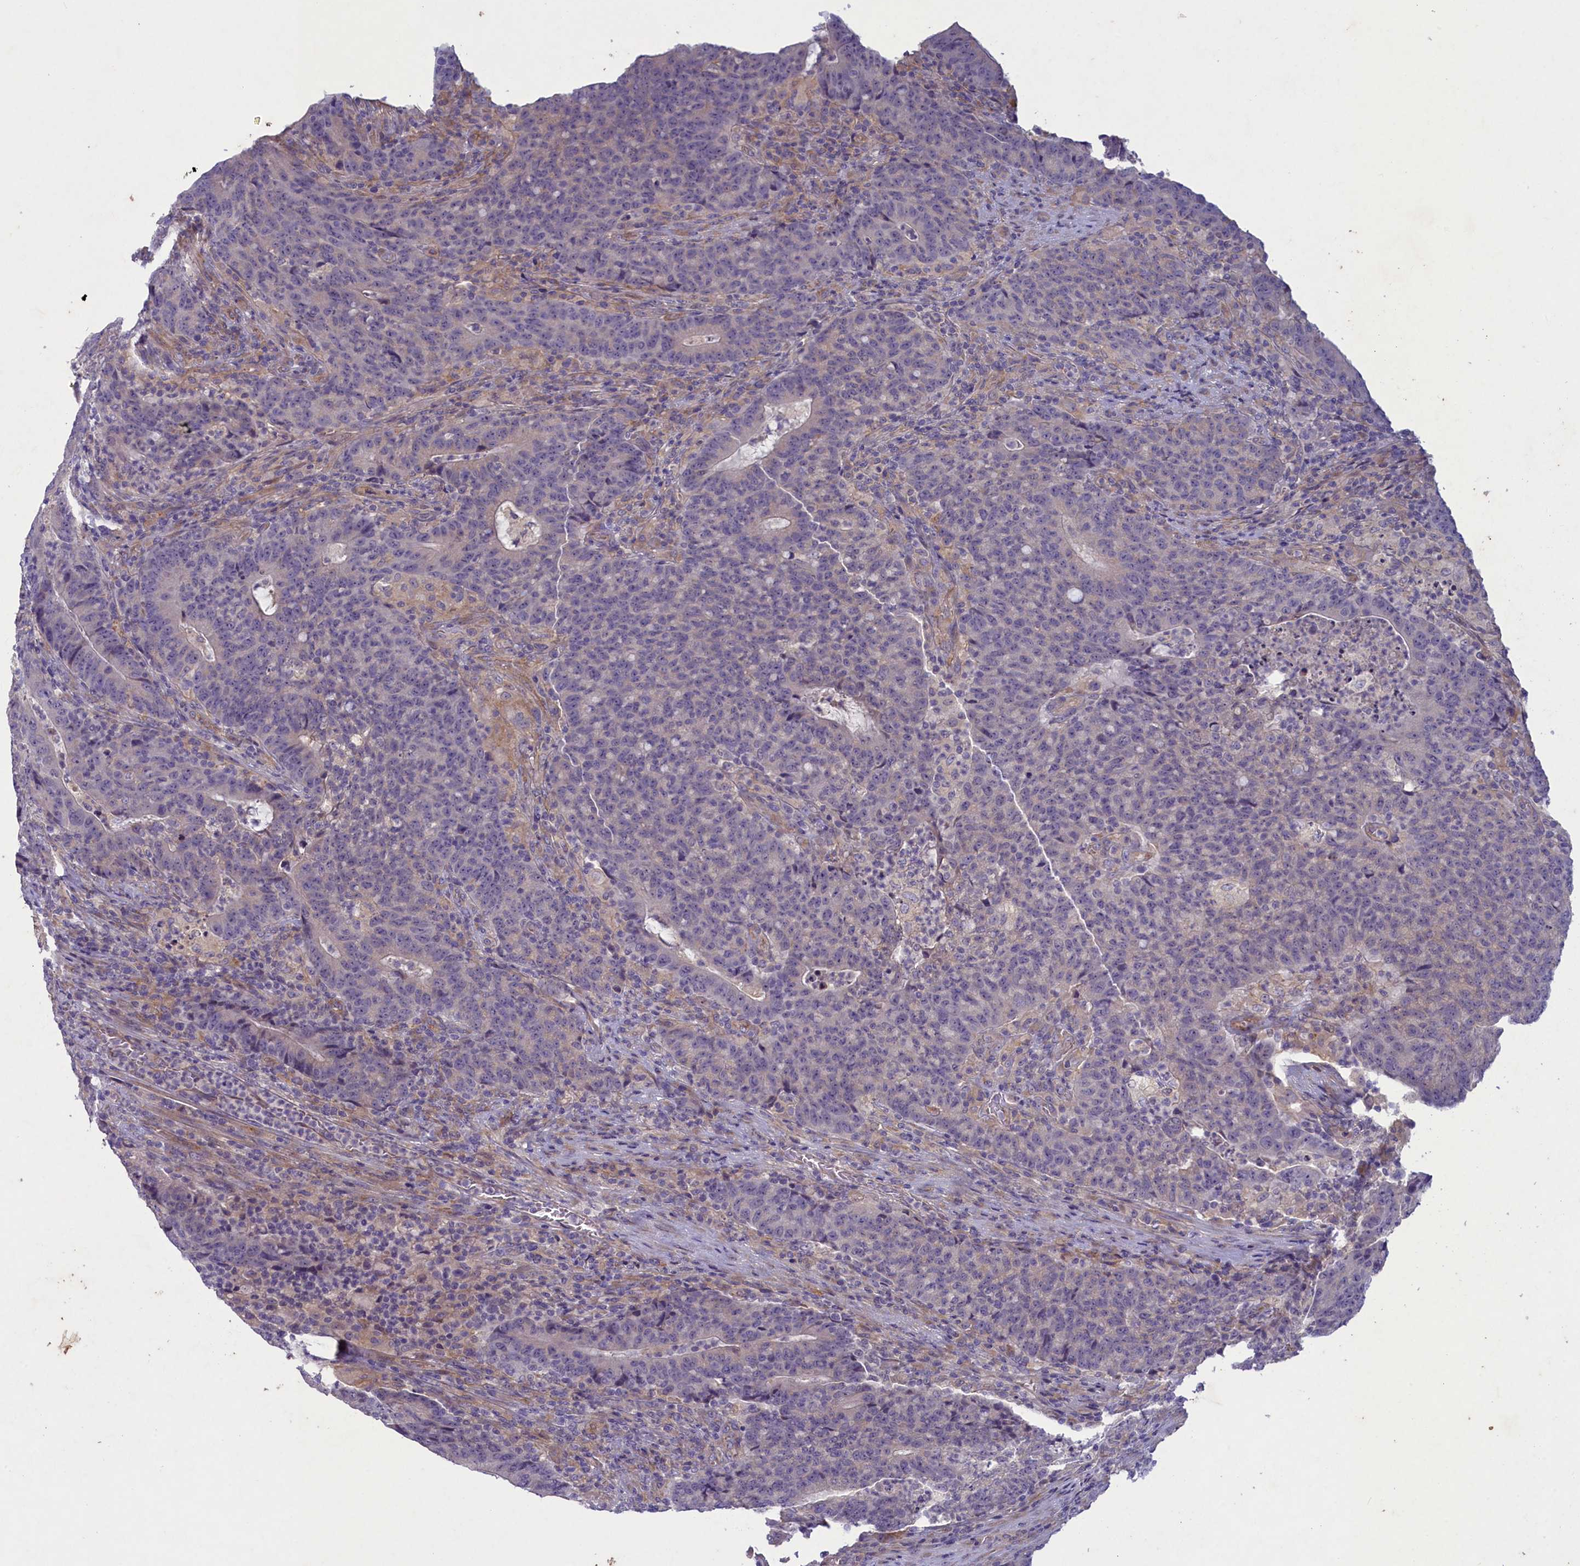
{"staining": {"intensity": "negative", "quantity": "none", "location": "none"}, "tissue": "colorectal cancer", "cell_type": "Tumor cells", "image_type": "cancer", "snomed": [{"axis": "morphology", "description": "Adenocarcinoma, NOS"}, {"axis": "topography", "description": "Colon"}], "caption": "Colorectal cancer stained for a protein using immunohistochemistry (IHC) exhibits no expression tumor cells.", "gene": "PLEKHG6", "patient": {"sex": "female", "age": 75}}